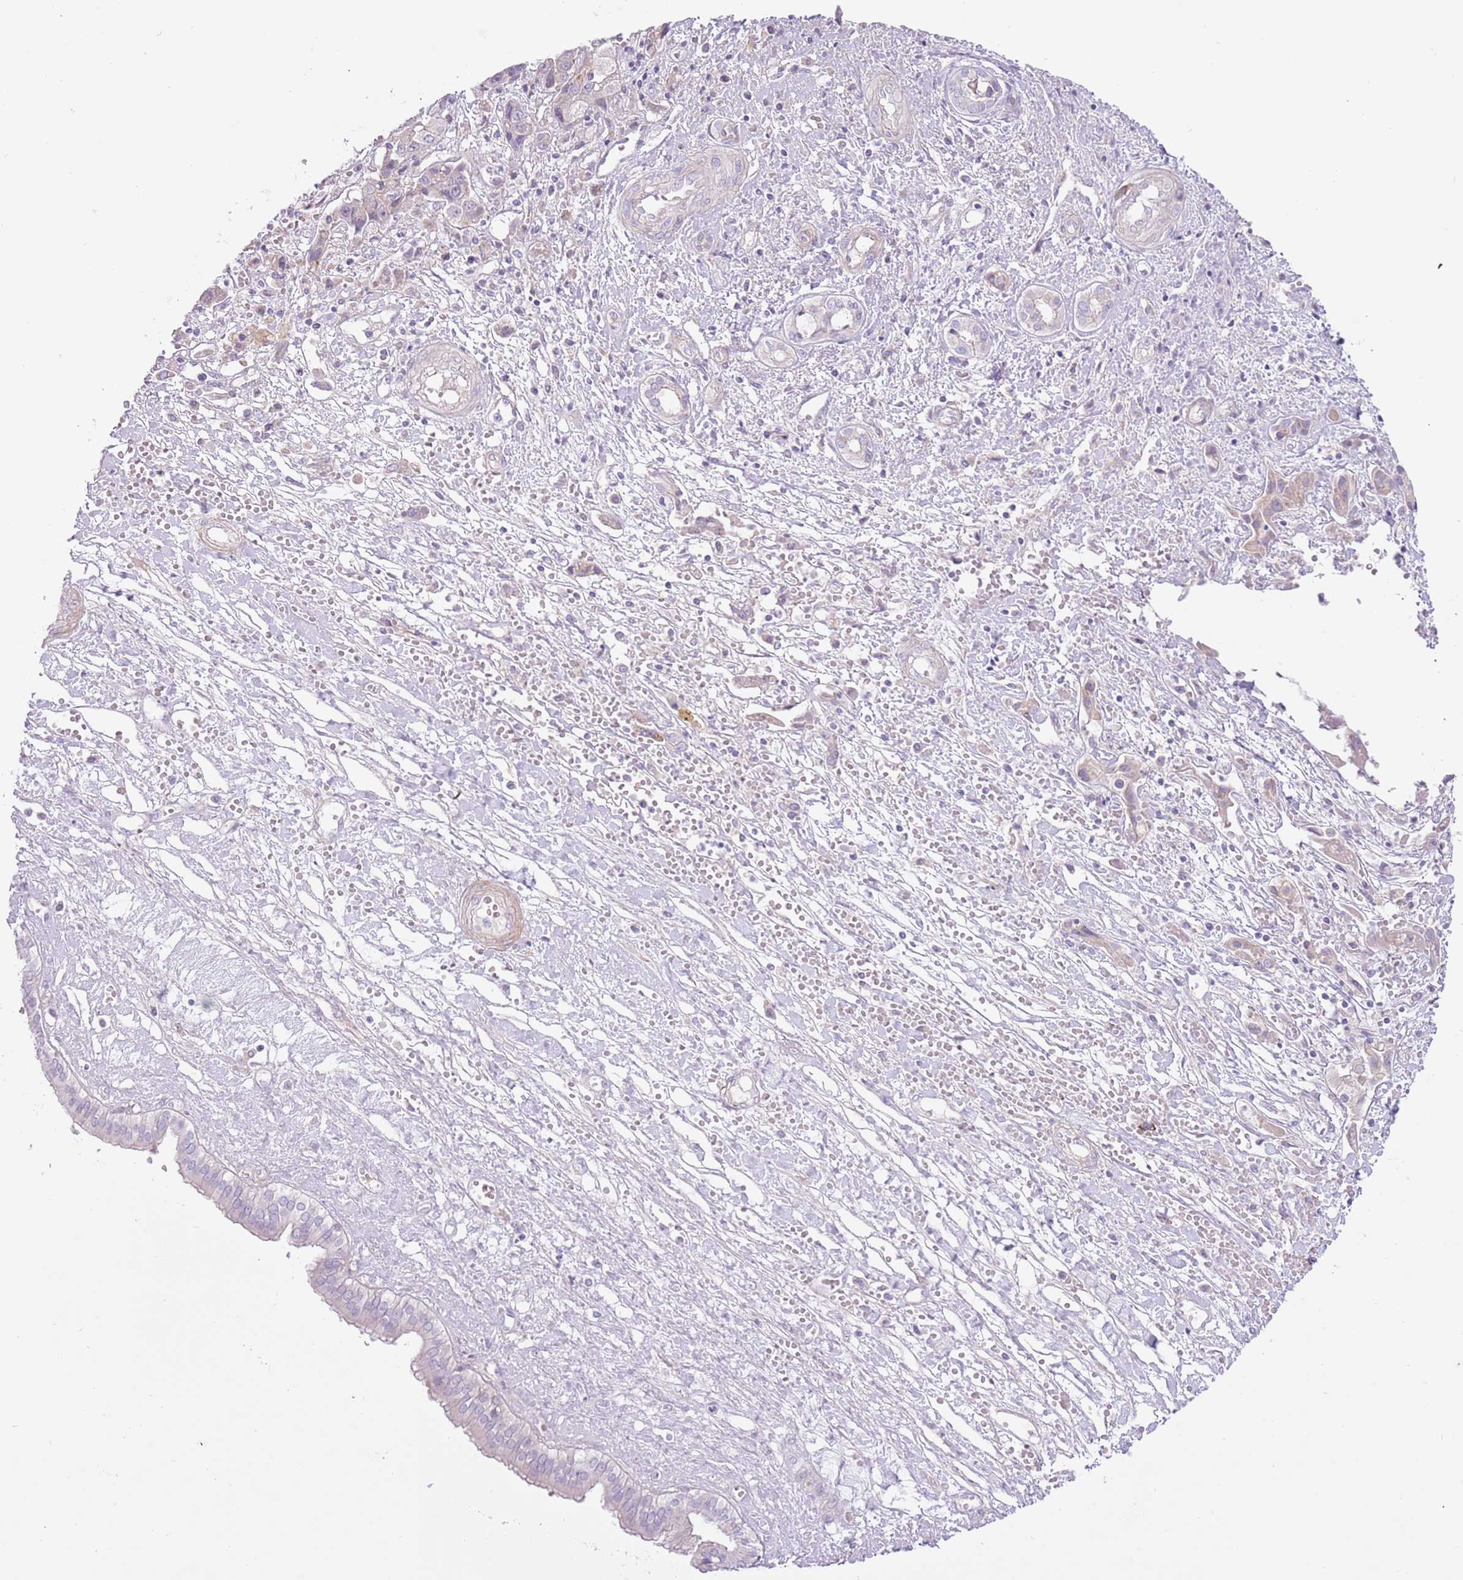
{"staining": {"intensity": "negative", "quantity": "none", "location": "none"}, "tissue": "liver cancer", "cell_type": "Tumor cells", "image_type": "cancer", "snomed": [{"axis": "morphology", "description": "Cholangiocarcinoma"}, {"axis": "topography", "description": "Liver"}], "caption": "High magnification brightfield microscopy of cholangiocarcinoma (liver) stained with DAB (3,3'-diaminobenzidine) (brown) and counterstained with hematoxylin (blue): tumor cells show no significant positivity.", "gene": "MRO", "patient": {"sex": "male", "age": 67}}